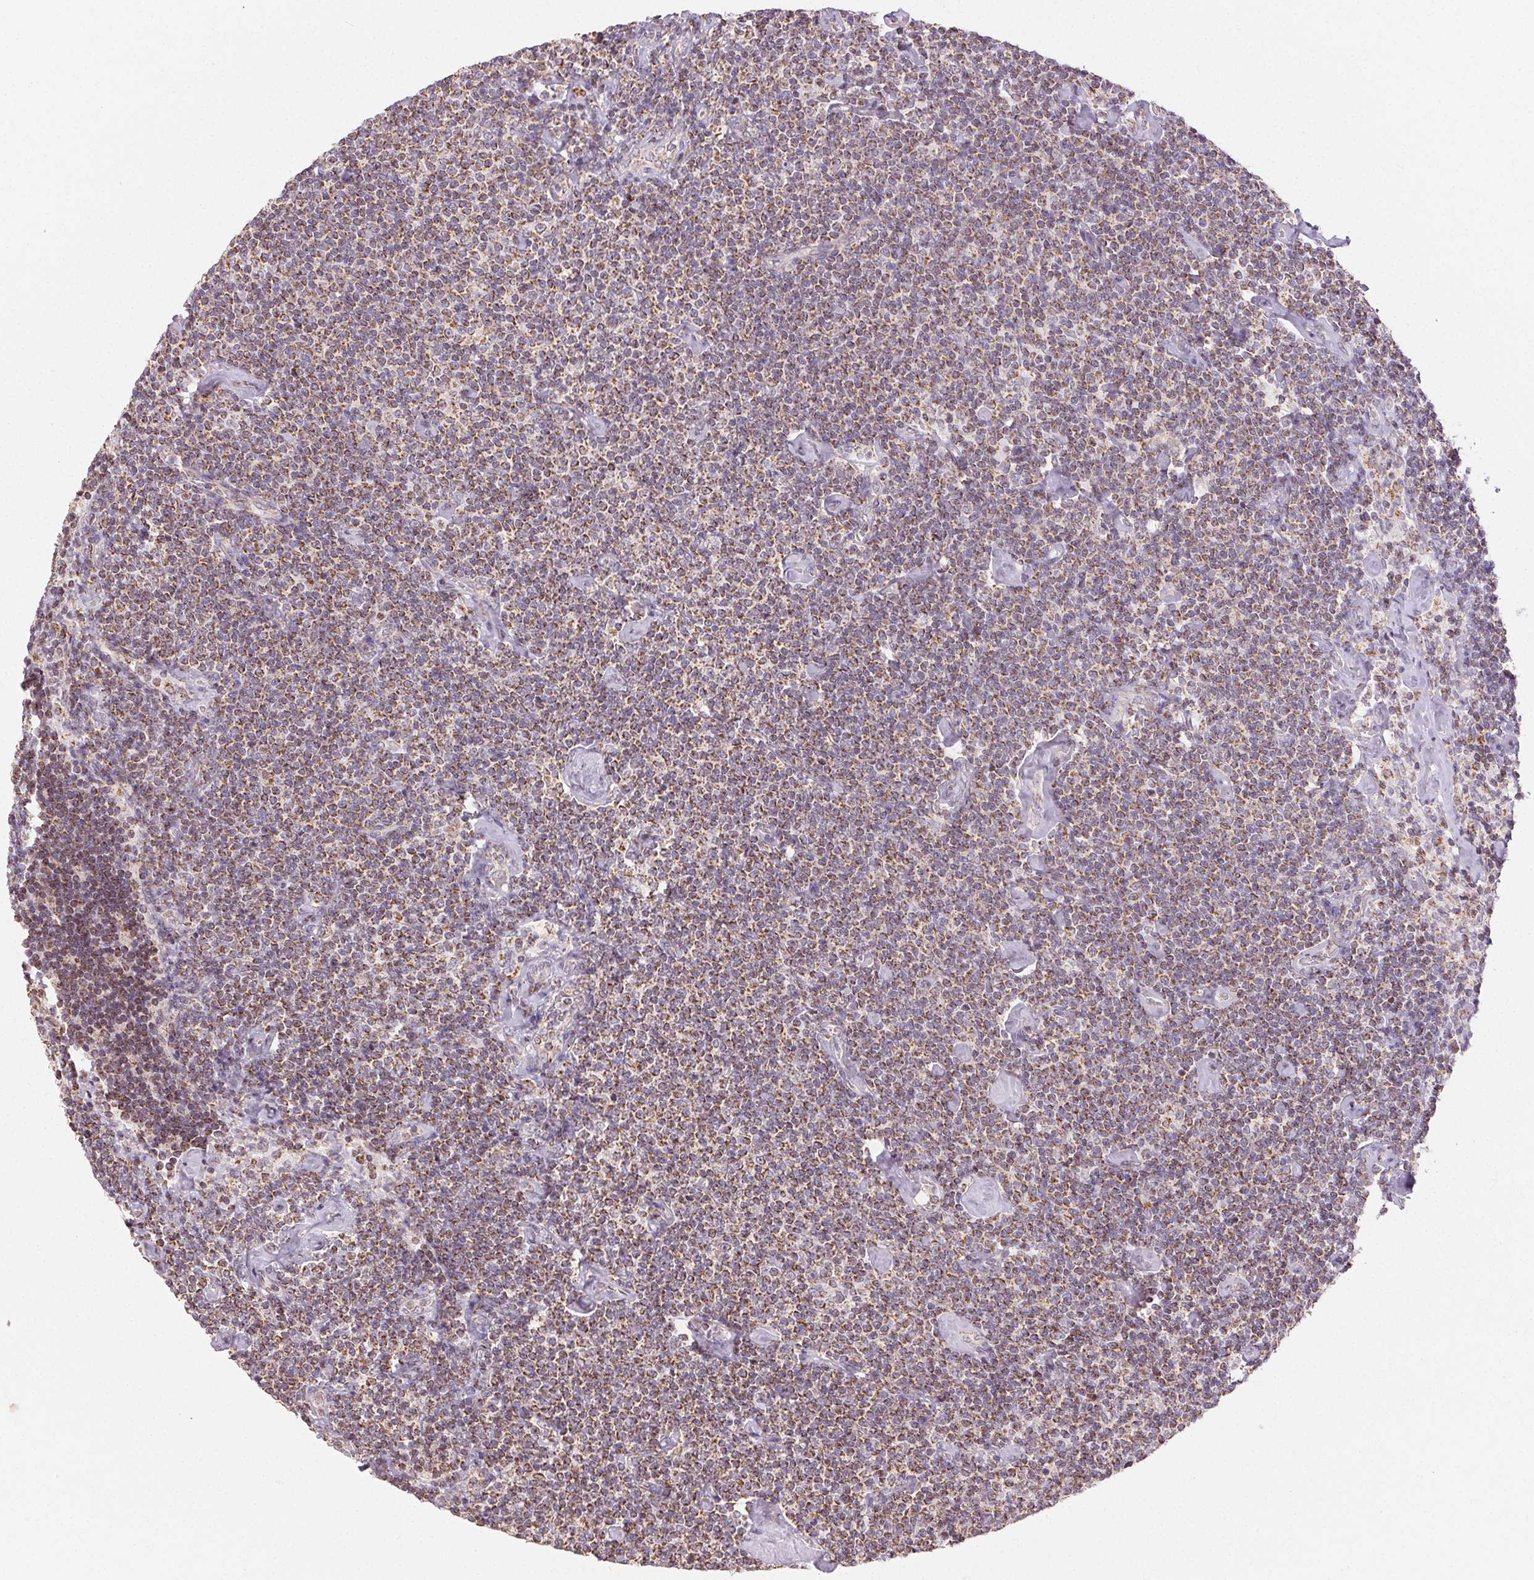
{"staining": {"intensity": "moderate", "quantity": ">75%", "location": "cytoplasmic/membranous"}, "tissue": "lymphoma", "cell_type": "Tumor cells", "image_type": "cancer", "snomed": [{"axis": "morphology", "description": "Malignant lymphoma, non-Hodgkin's type, Low grade"}, {"axis": "topography", "description": "Lymph node"}], "caption": "Immunohistochemistry of human malignant lymphoma, non-Hodgkin's type (low-grade) reveals medium levels of moderate cytoplasmic/membranous positivity in about >75% of tumor cells. The staining was performed using DAB (3,3'-diaminobenzidine), with brown indicating positive protein expression. Nuclei are stained blue with hematoxylin.", "gene": "CLASP1", "patient": {"sex": "male", "age": 81}}